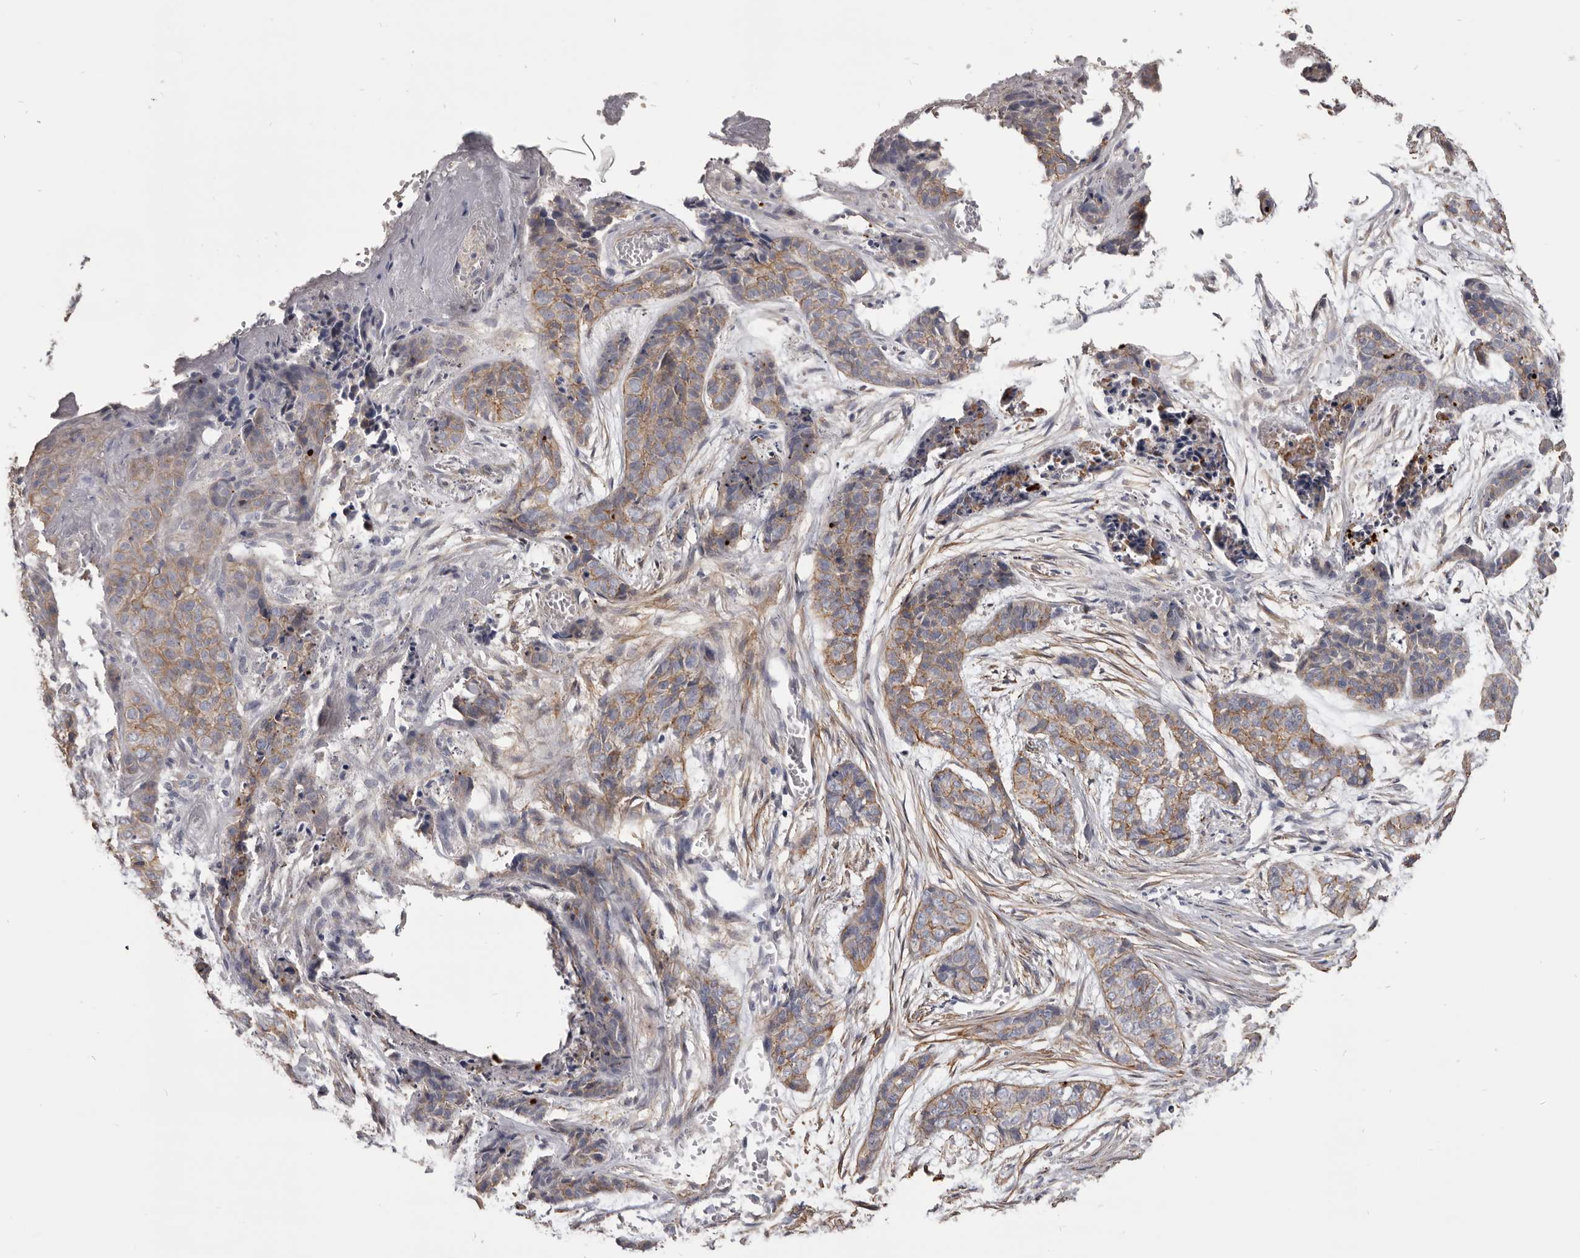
{"staining": {"intensity": "moderate", "quantity": ">75%", "location": "cytoplasmic/membranous"}, "tissue": "skin cancer", "cell_type": "Tumor cells", "image_type": "cancer", "snomed": [{"axis": "morphology", "description": "Basal cell carcinoma"}, {"axis": "topography", "description": "Skin"}], "caption": "The photomicrograph exhibits a brown stain indicating the presence of a protein in the cytoplasmic/membranous of tumor cells in skin cancer. The staining is performed using DAB brown chromogen to label protein expression. The nuclei are counter-stained blue using hematoxylin.", "gene": "CGN", "patient": {"sex": "female", "age": 64}}